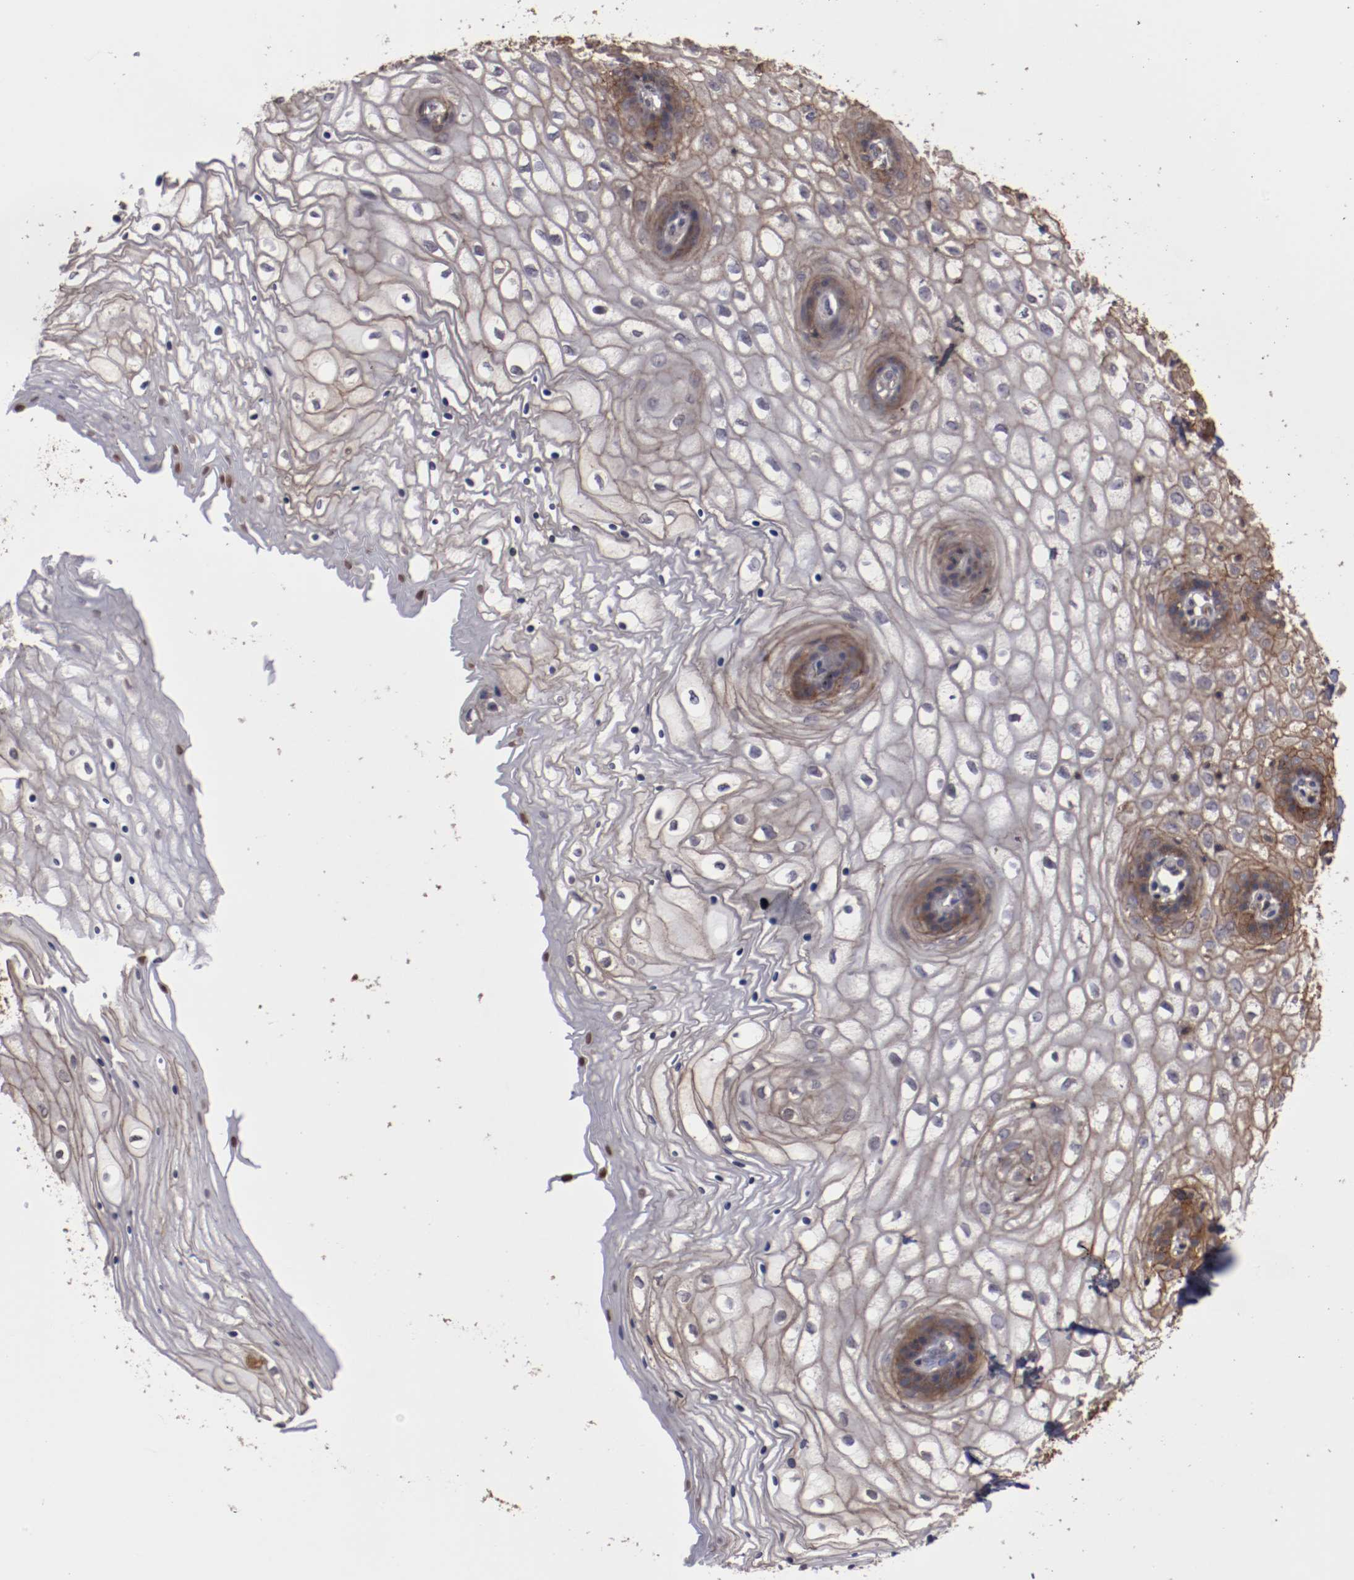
{"staining": {"intensity": "weak", "quantity": "<25%", "location": "cytoplasmic/membranous"}, "tissue": "vagina", "cell_type": "Squamous epithelial cells", "image_type": "normal", "snomed": [{"axis": "morphology", "description": "Normal tissue, NOS"}, {"axis": "topography", "description": "Vagina"}], "caption": "A high-resolution micrograph shows immunohistochemistry (IHC) staining of unremarkable vagina, which demonstrates no significant expression in squamous epithelial cells.", "gene": "RPS6KA6", "patient": {"sex": "female", "age": 34}}